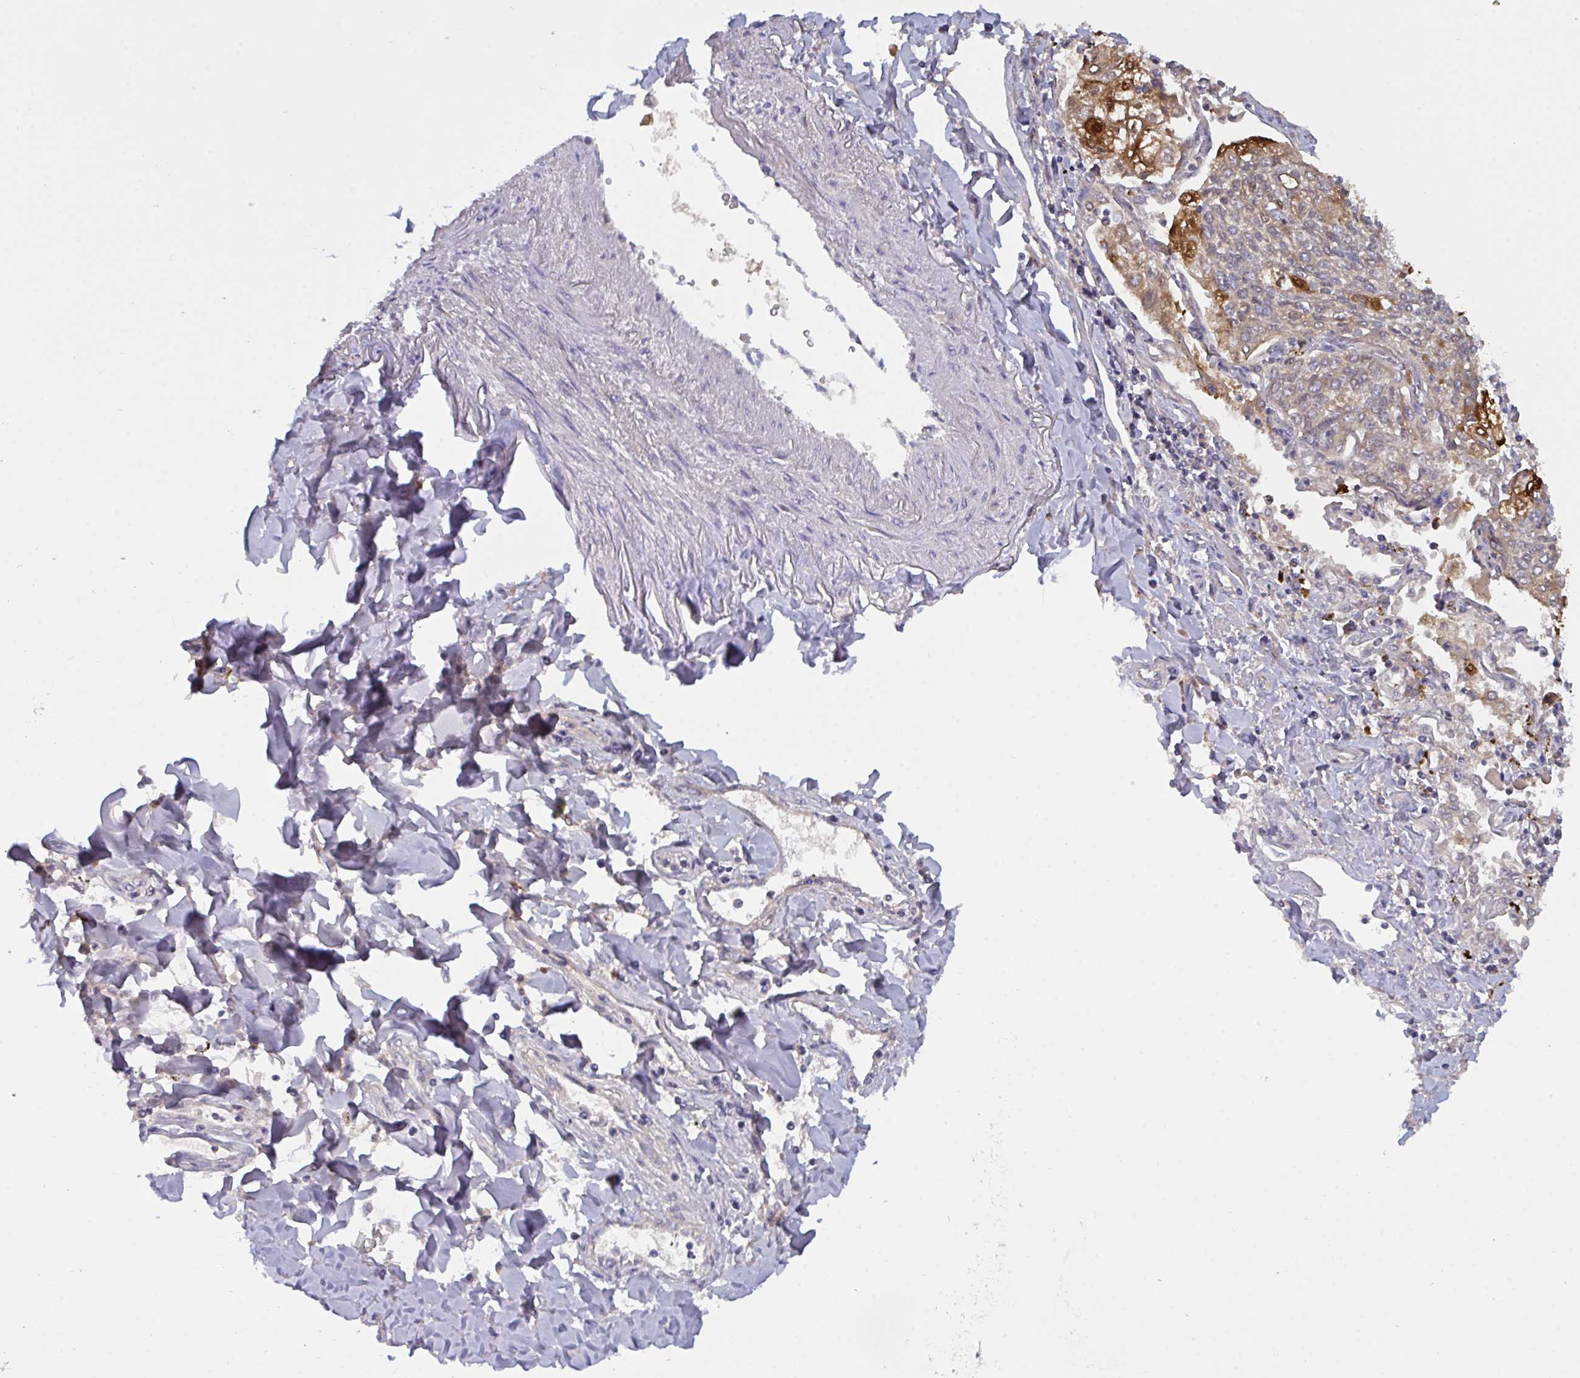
{"staining": {"intensity": "strong", "quantity": "25%-75%", "location": "cytoplasmic/membranous"}, "tissue": "lung cancer", "cell_type": "Tumor cells", "image_type": "cancer", "snomed": [{"axis": "morphology", "description": "Squamous cell carcinoma, NOS"}, {"axis": "topography", "description": "Lung"}], "caption": "Strong cytoplasmic/membranous positivity is appreciated in about 25%-75% of tumor cells in lung cancer.", "gene": "SERPINB13", "patient": {"sex": "male", "age": 74}}